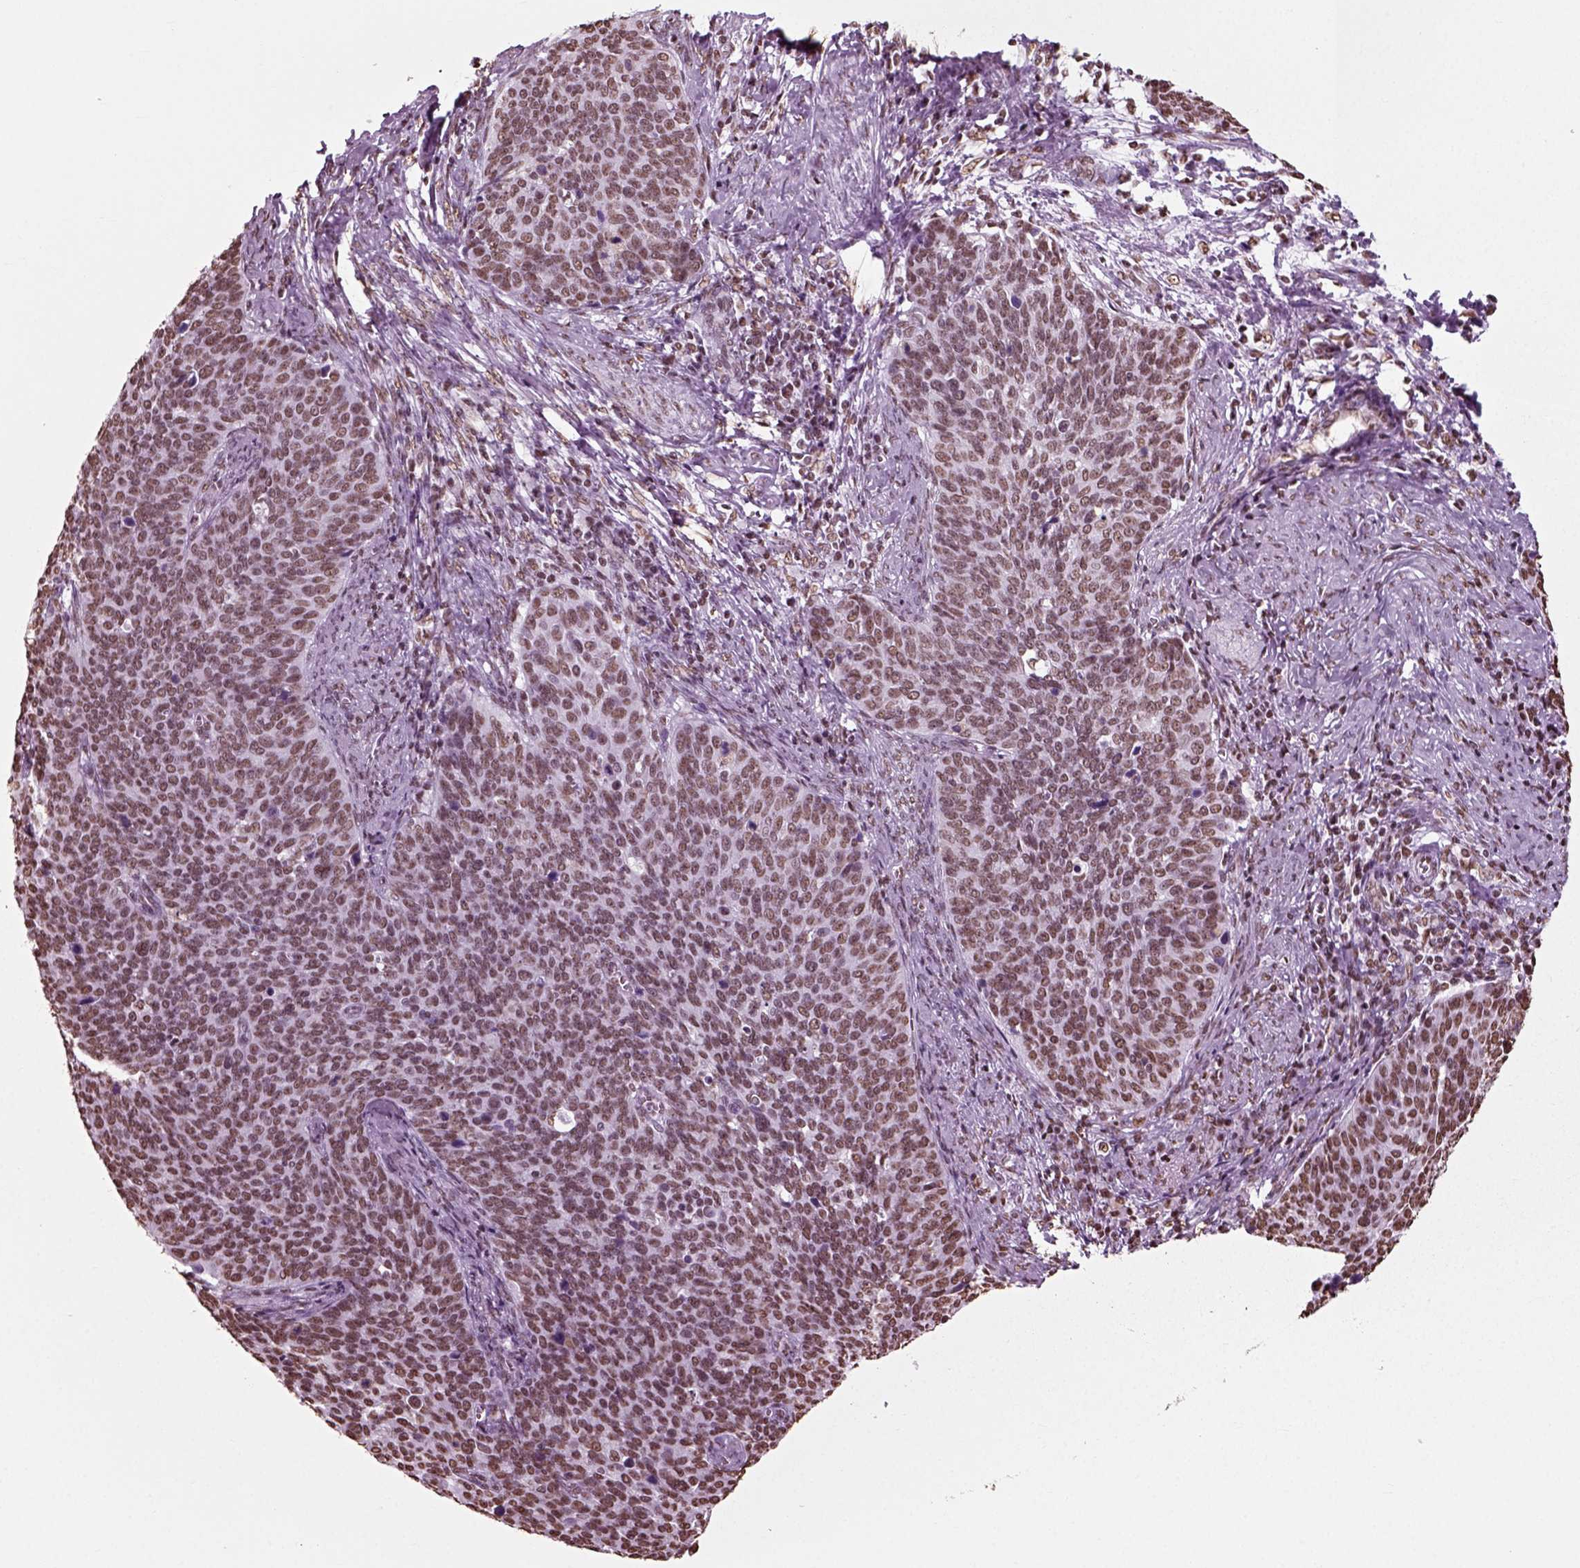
{"staining": {"intensity": "moderate", "quantity": ">75%", "location": "nuclear"}, "tissue": "cervical cancer", "cell_type": "Tumor cells", "image_type": "cancer", "snomed": [{"axis": "morphology", "description": "Normal tissue, NOS"}, {"axis": "morphology", "description": "Squamous cell carcinoma, NOS"}, {"axis": "topography", "description": "Cervix"}], "caption": "The histopathology image reveals staining of cervical cancer, revealing moderate nuclear protein staining (brown color) within tumor cells.", "gene": "POLR1H", "patient": {"sex": "female", "age": 39}}